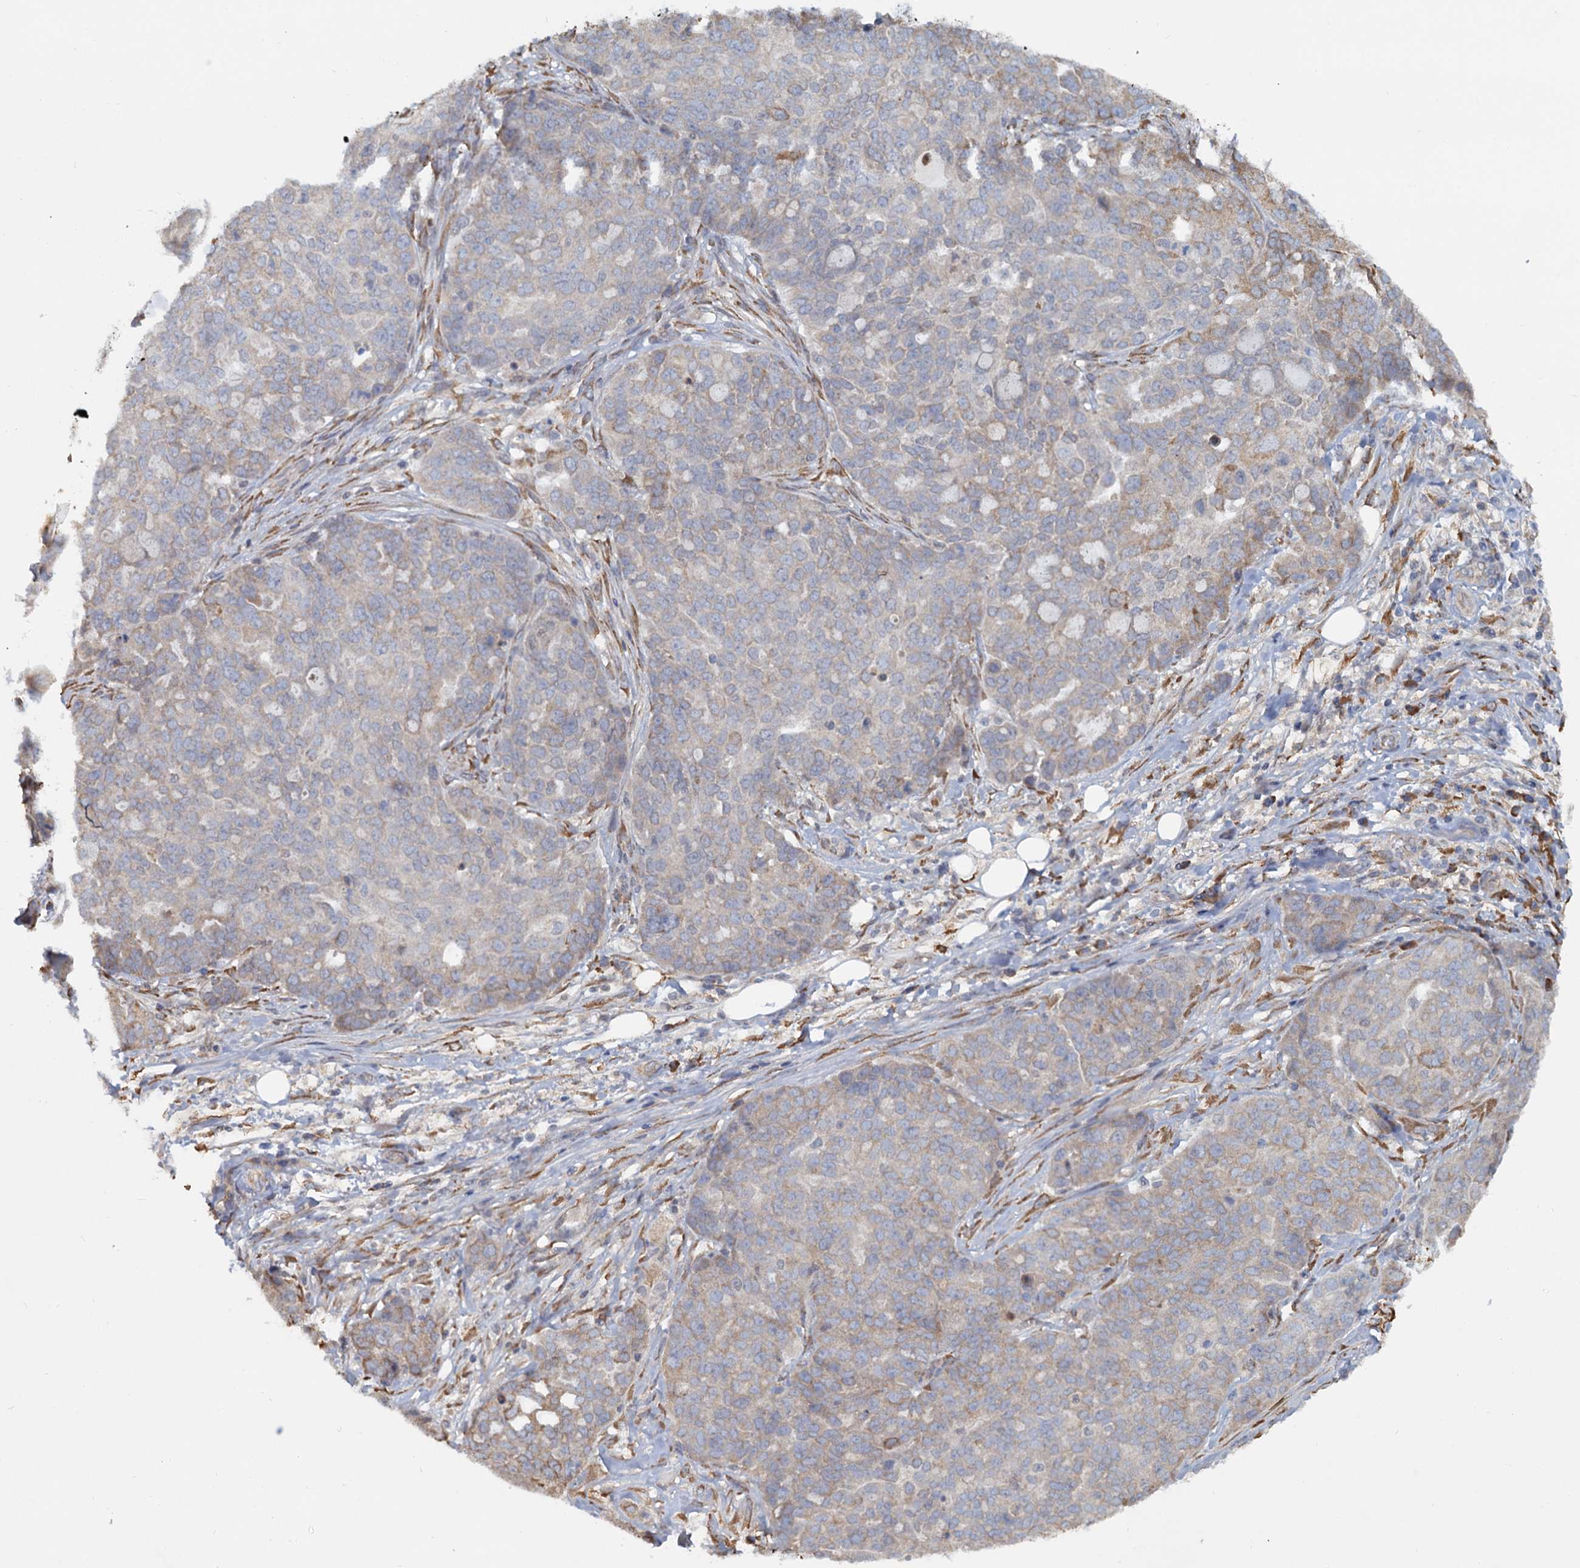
{"staining": {"intensity": "weak", "quantity": "25%-75%", "location": "cytoplasmic/membranous"}, "tissue": "ovarian cancer", "cell_type": "Tumor cells", "image_type": "cancer", "snomed": [{"axis": "morphology", "description": "Cystadenocarcinoma, serous, NOS"}, {"axis": "topography", "description": "Soft tissue"}, {"axis": "topography", "description": "Ovary"}], "caption": "Weak cytoplasmic/membranous protein positivity is present in approximately 25%-75% of tumor cells in serous cystadenocarcinoma (ovarian).", "gene": "LRRC51", "patient": {"sex": "female", "age": 57}}